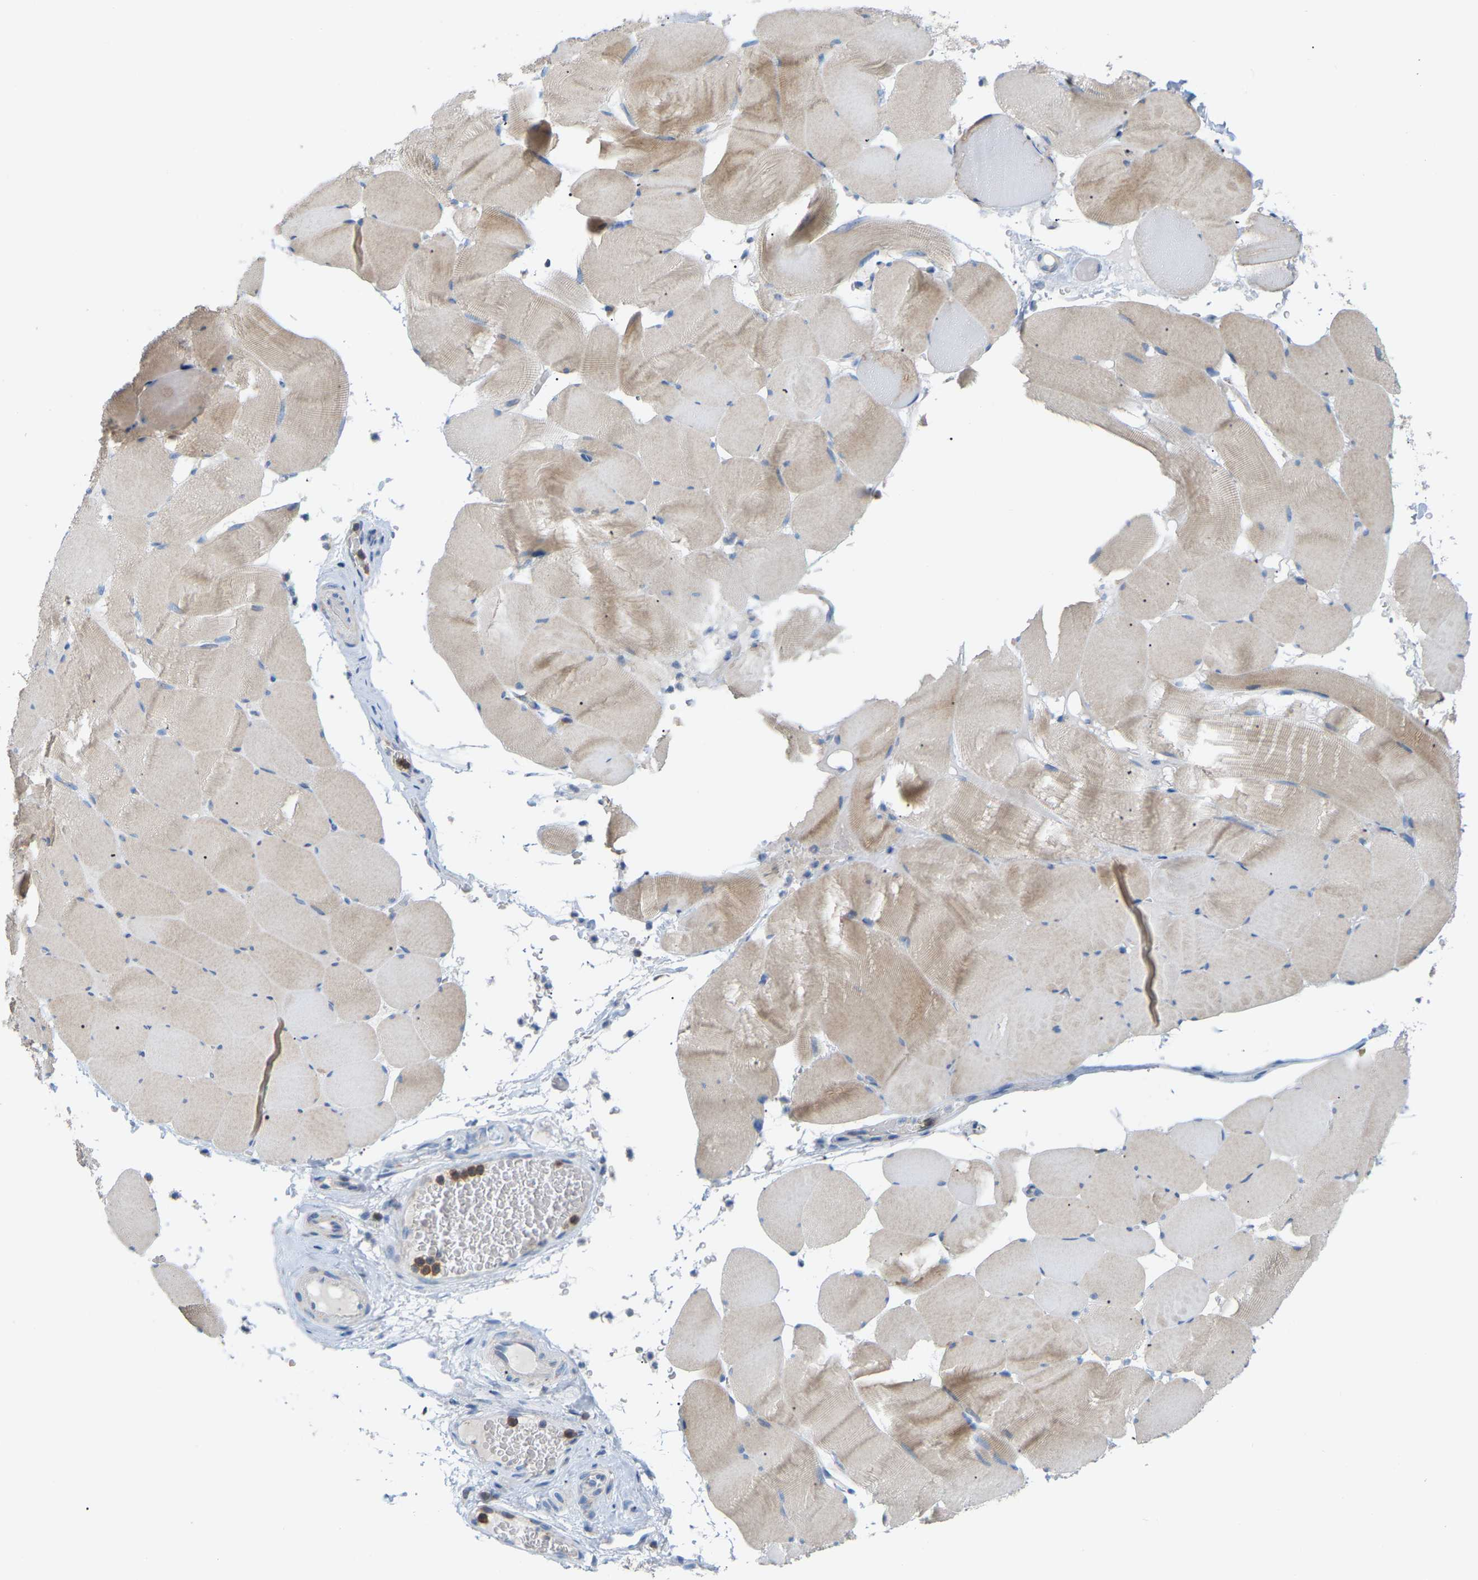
{"staining": {"intensity": "weak", "quantity": "<25%", "location": "cytoplasmic/membranous"}, "tissue": "skeletal muscle", "cell_type": "Myocytes", "image_type": "normal", "snomed": [{"axis": "morphology", "description": "Normal tissue, NOS"}, {"axis": "topography", "description": "Skeletal muscle"}], "caption": "Myocytes show no significant protein expression in normal skeletal muscle.", "gene": "CROT", "patient": {"sex": "male", "age": 62}}